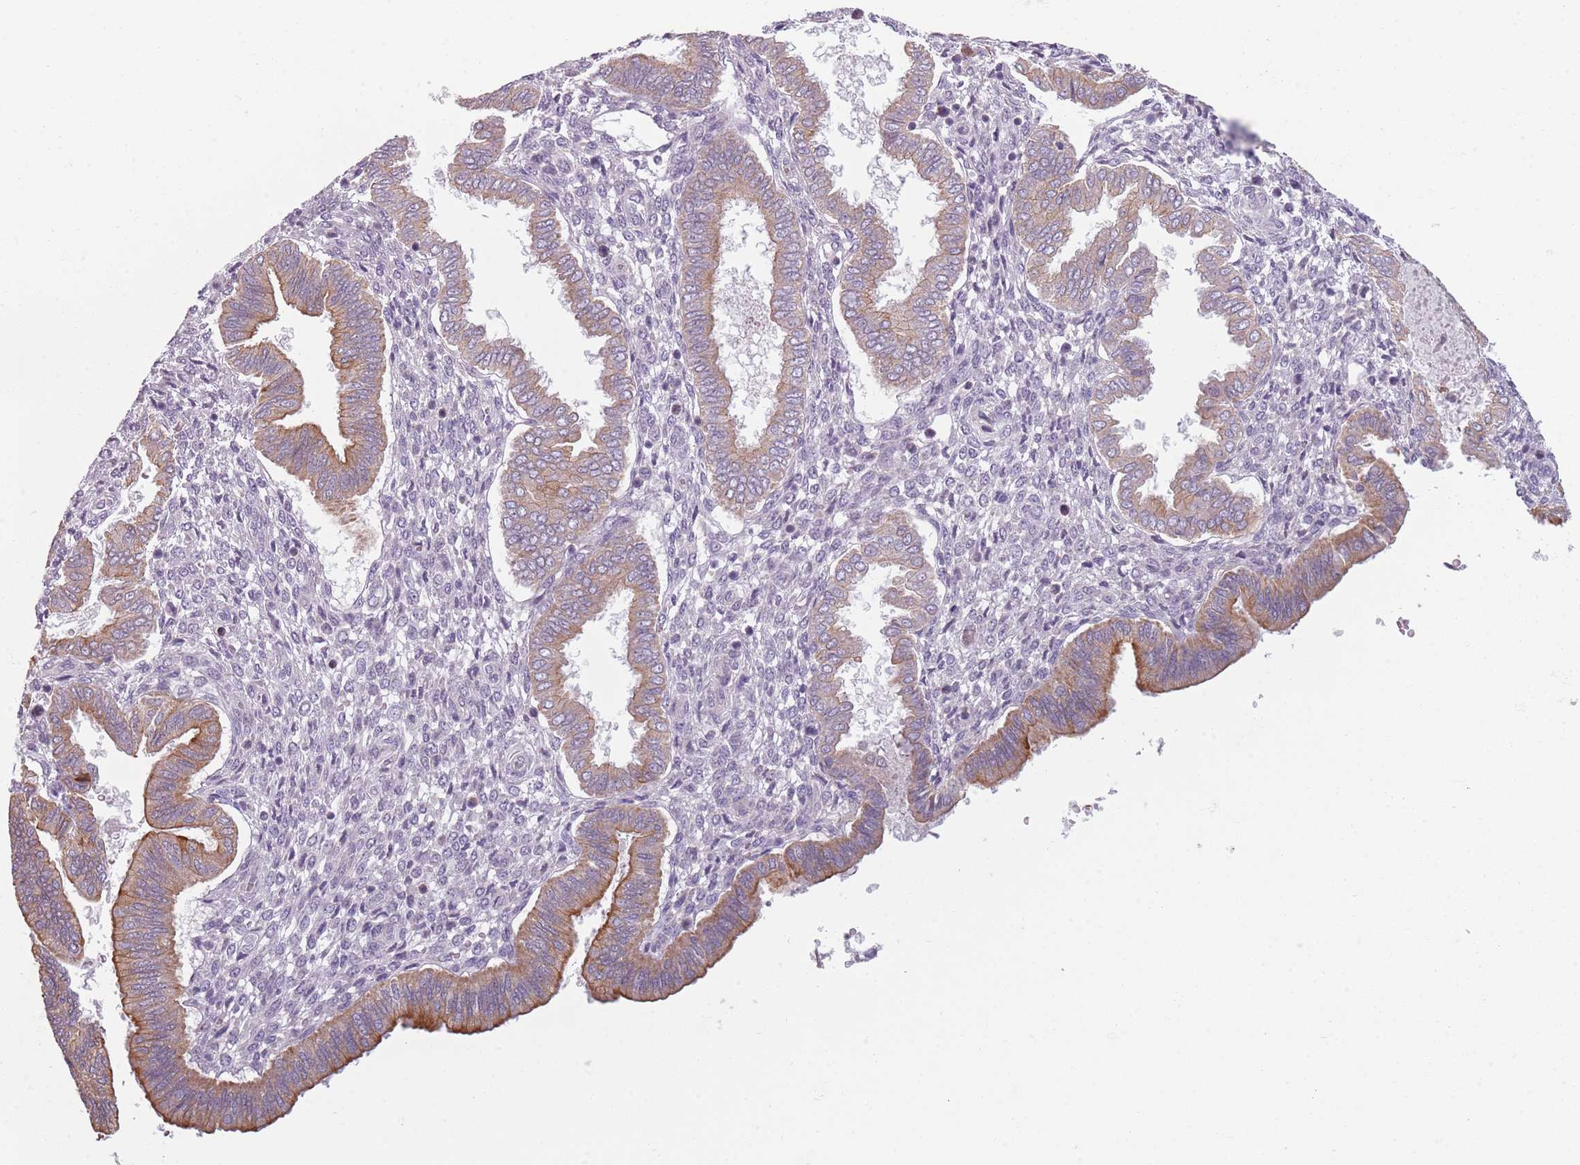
{"staining": {"intensity": "negative", "quantity": "none", "location": "none"}, "tissue": "endometrium", "cell_type": "Cells in endometrial stroma", "image_type": "normal", "snomed": [{"axis": "morphology", "description": "Normal tissue, NOS"}, {"axis": "topography", "description": "Endometrium"}], "caption": "This is an IHC histopathology image of benign human endometrium. There is no expression in cells in endometrial stroma.", "gene": "TLCD2", "patient": {"sex": "female", "age": 24}}